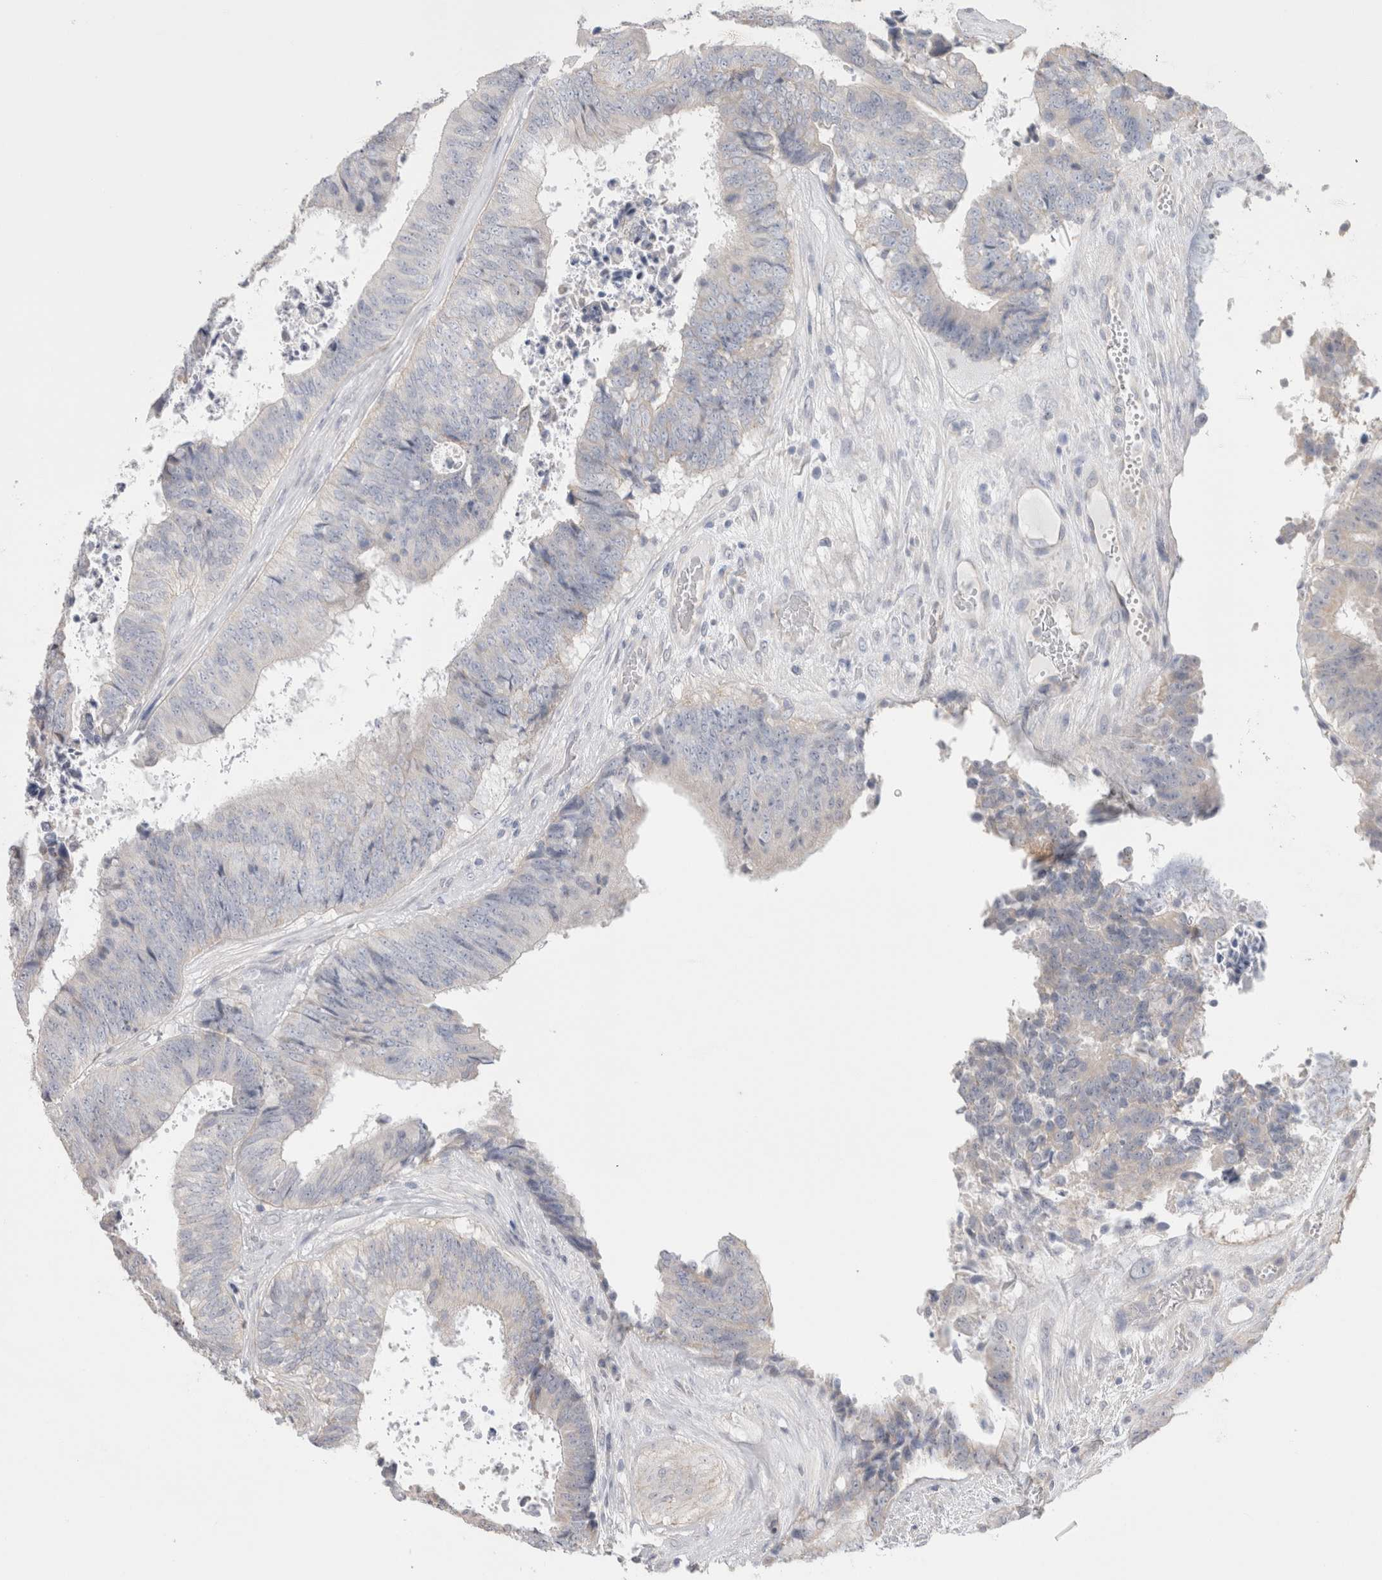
{"staining": {"intensity": "negative", "quantity": "none", "location": "none"}, "tissue": "colorectal cancer", "cell_type": "Tumor cells", "image_type": "cancer", "snomed": [{"axis": "morphology", "description": "Adenocarcinoma, NOS"}, {"axis": "topography", "description": "Rectum"}], "caption": "Image shows no protein positivity in tumor cells of colorectal adenocarcinoma tissue.", "gene": "DMD", "patient": {"sex": "male", "age": 72}}